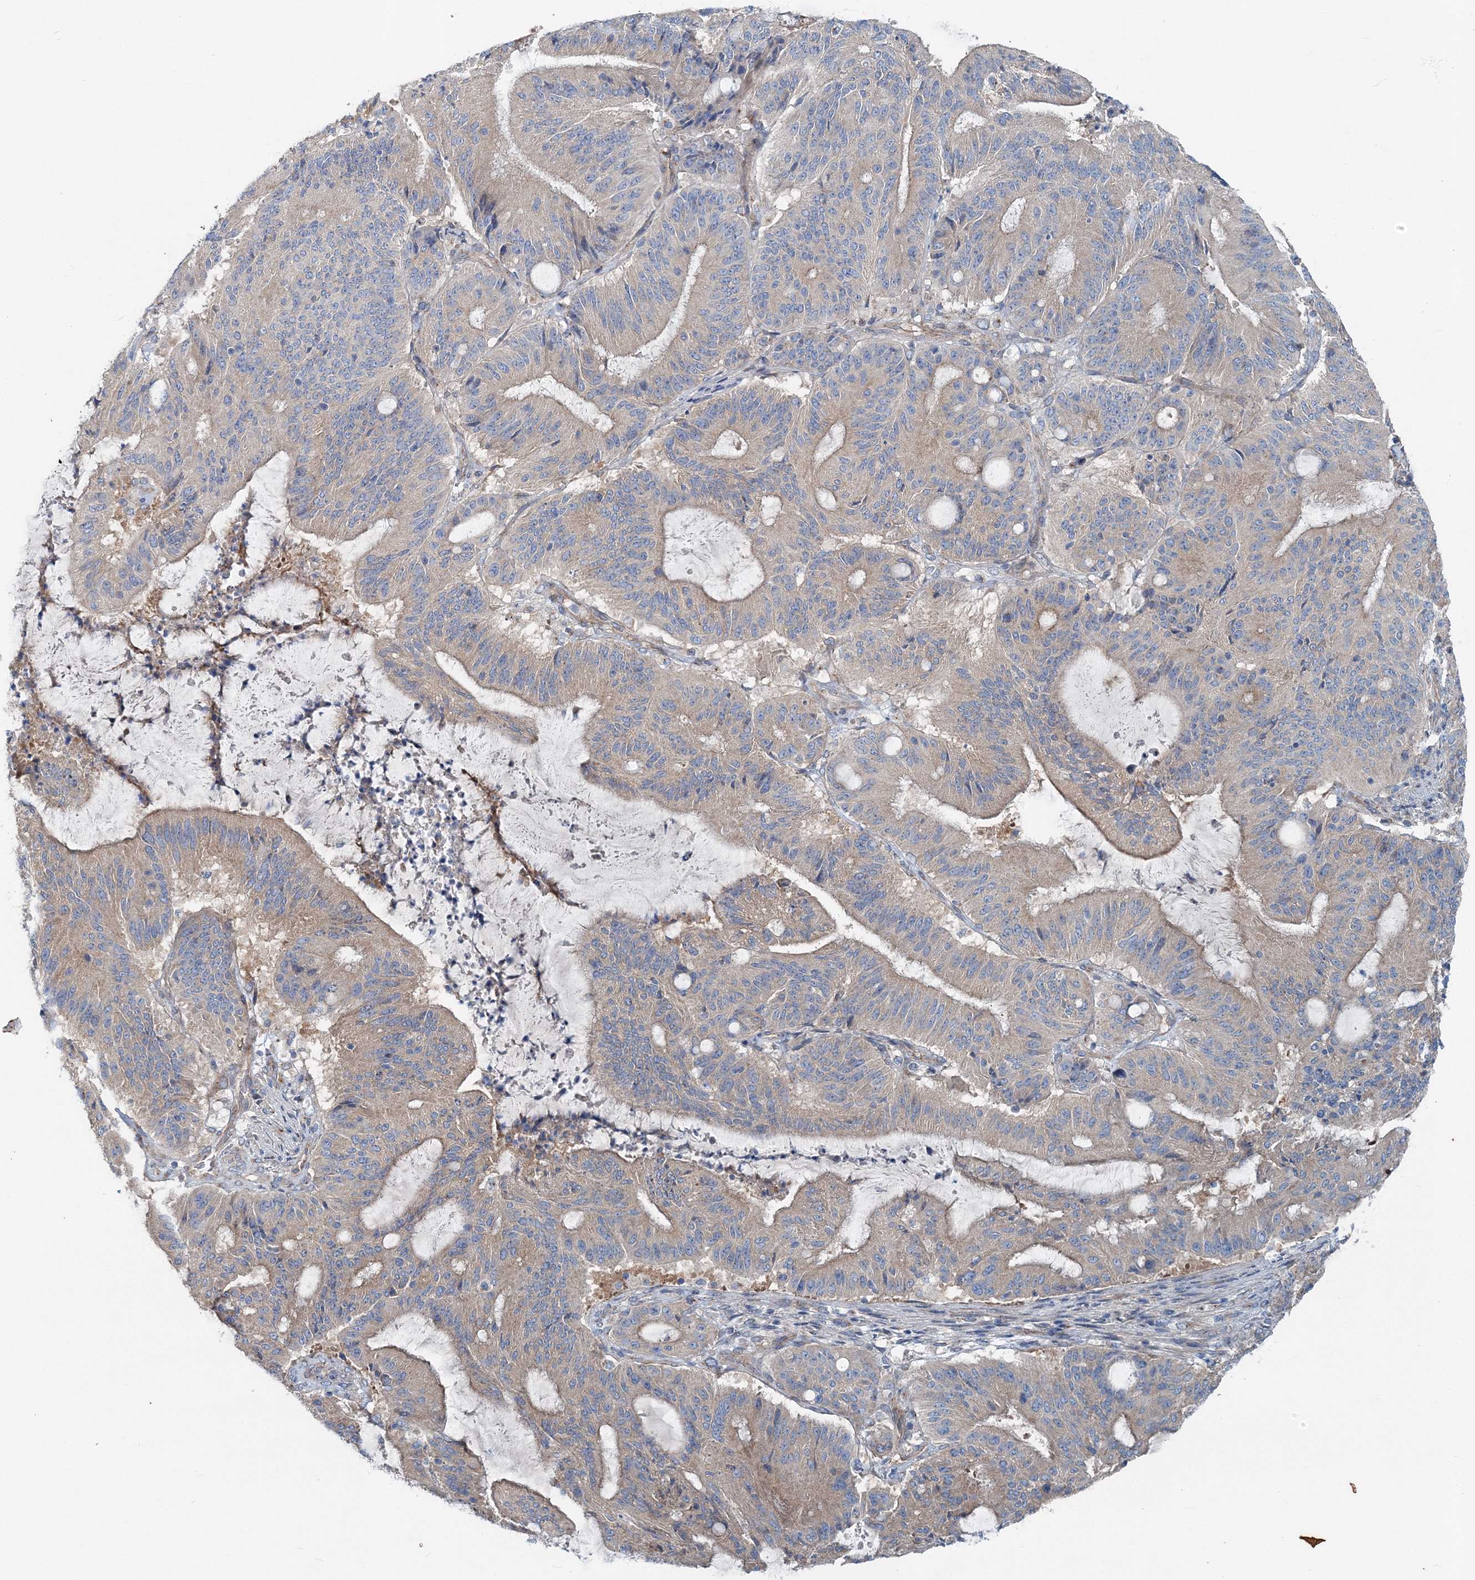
{"staining": {"intensity": "weak", "quantity": ">75%", "location": "cytoplasmic/membranous"}, "tissue": "liver cancer", "cell_type": "Tumor cells", "image_type": "cancer", "snomed": [{"axis": "morphology", "description": "Normal tissue, NOS"}, {"axis": "morphology", "description": "Cholangiocarcinoma"}, {"axis": "topography", "description": "Liver"}, {"axis": "topography", "description": "Peripheral nerve tissue"}], "caption": "Human liver cancer stained with a brown dye displays weak cytoplasmic/membranous positive positivity in approximately >75% of tumor cells.", "gene": "MPHOSPH9", "patient": {"sex": "female", "age": 73}}